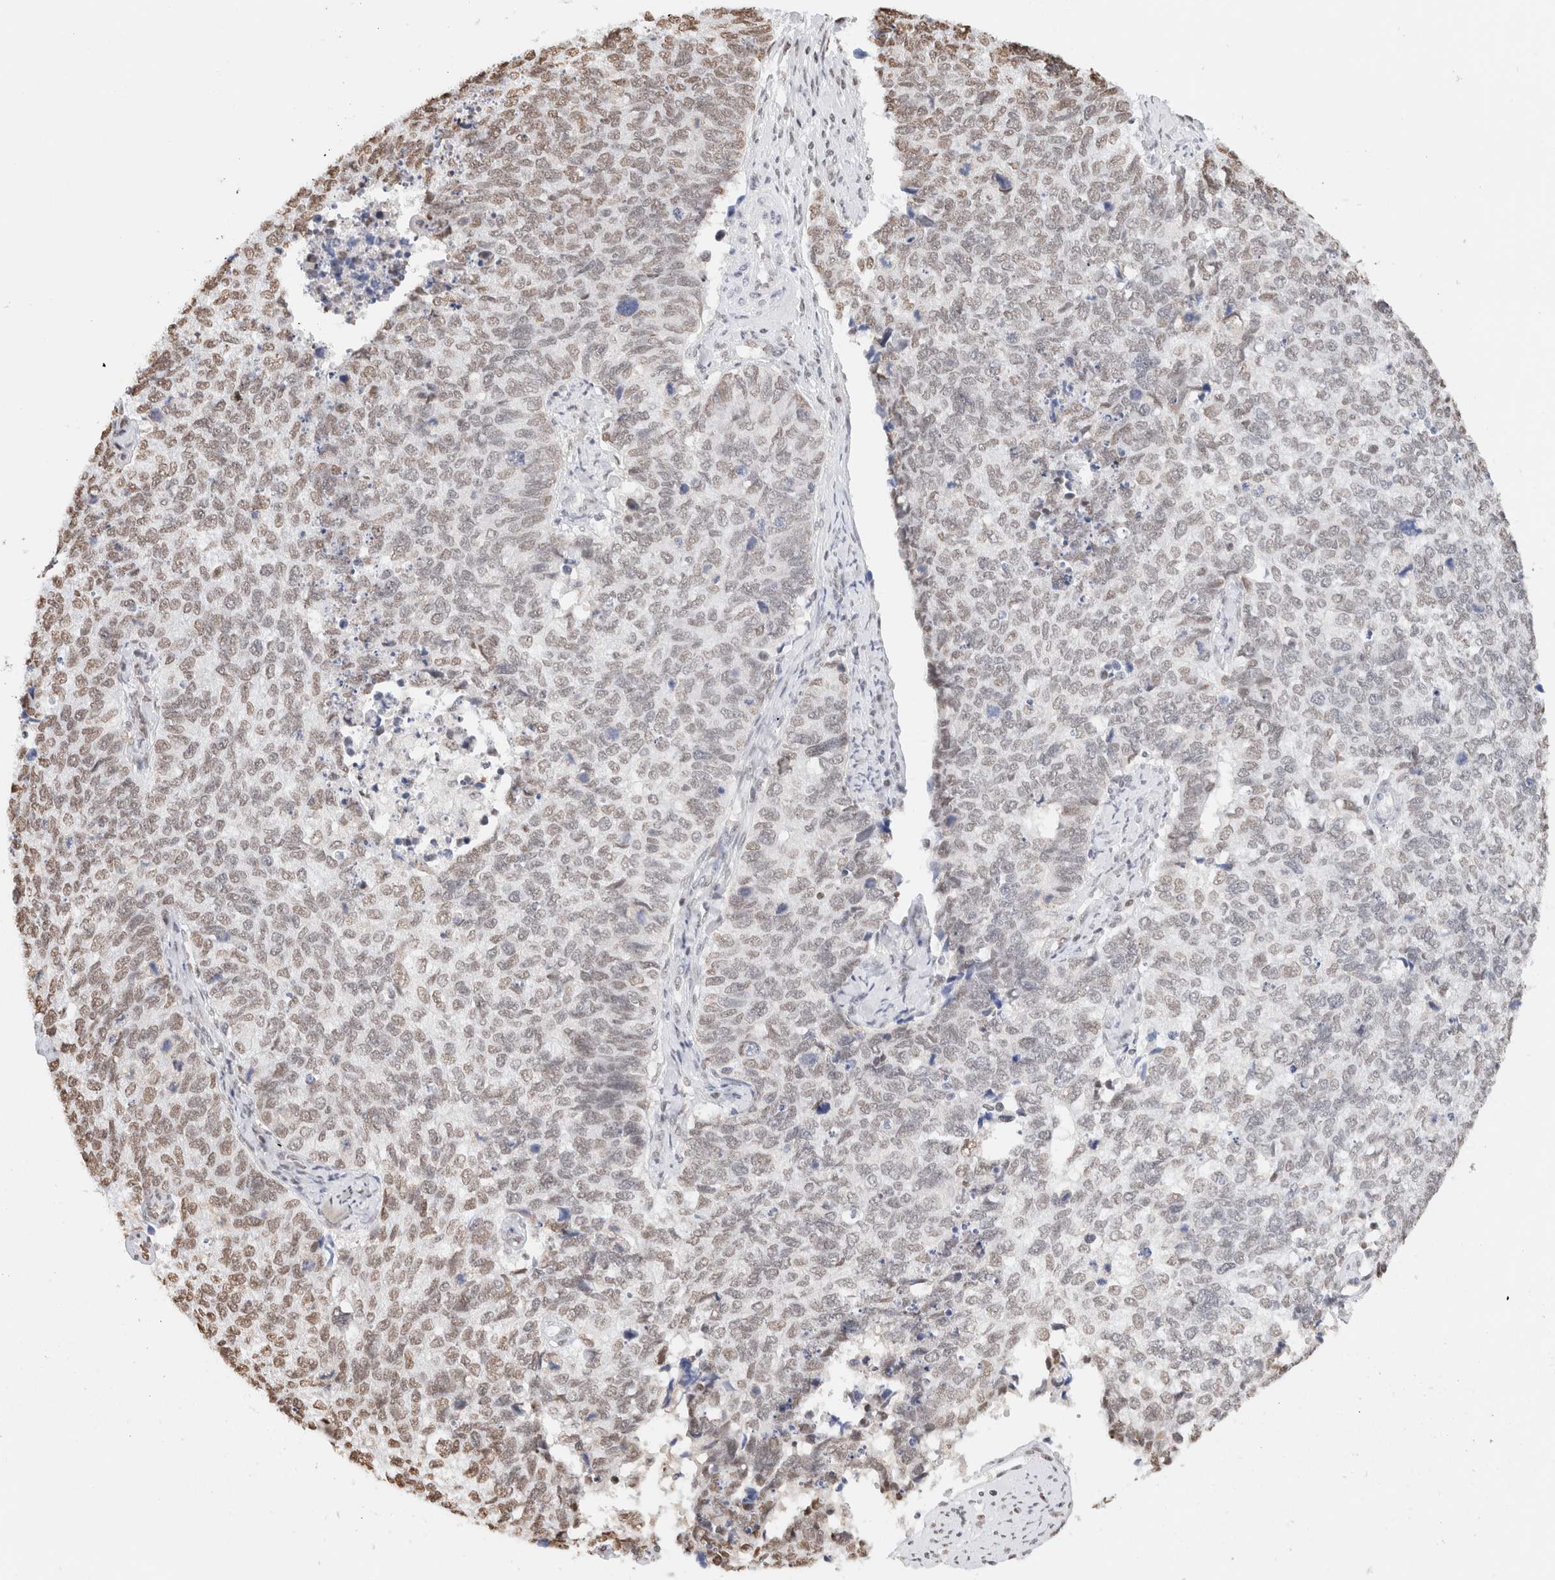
{"staining": {"intensity": "moderate", "quantity": "<25%", "location": "nuclear"}, "tissue": "cervical cancer", "cell_type": "Tumor cells", "image_type": "cancer", "snomed": [{"axis": "morphology", "description": "Squamous cell carcinoma, NOS"}, {"axis": "topography", "description": "Cervix"}], "caption": "The immunohistochemical stain labels moderate nuclear staining in tumor cells of cervical cancer (squamous cell carcinoma) tissue.", "gene": "SUPT3H", "patient": {"sex": "female", "age": 63}}